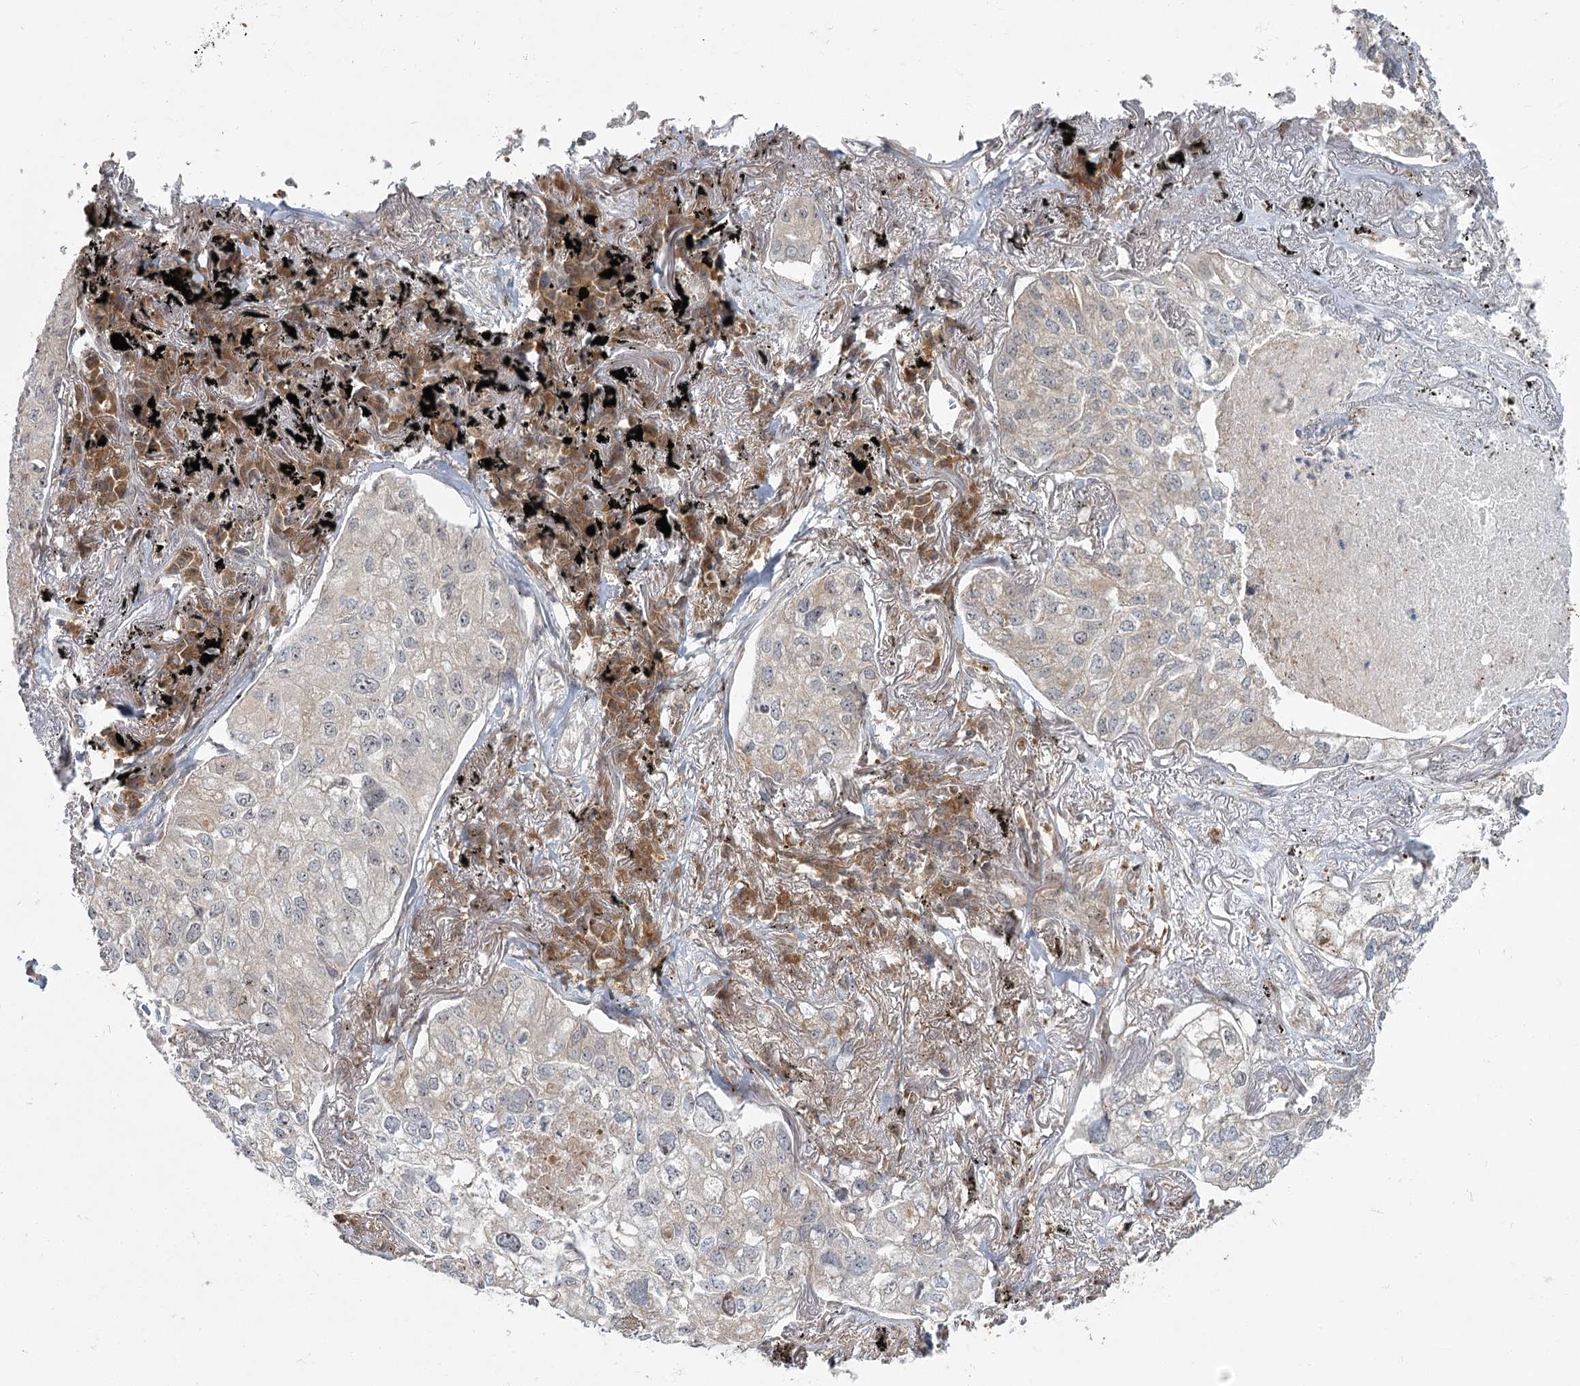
{"staining": {"intensity": "negative", "quantity": "none", "location": "none"}, "tissue": "lung cancer", "cell_type": "Tumor cells", "image_type": "cancer", "snomed": [{"axis": "morphology", "description": "Adenocarcinoma, NOS"}, {"axis": "topography", "description": "Lung"}], "caption": "A high-resolution micrograph shows immunohistochemistry staining of lung adenocarcinoma, which exhibits no significant staining in tumor cells. The staining was performed using DAB to visualize the protein expression in brown, while the nuclei were stained in blue with hematoxylin (Magnification: 20x).", "gene": "THNSL1", "patient": {"sex": "male", "age": 65}}